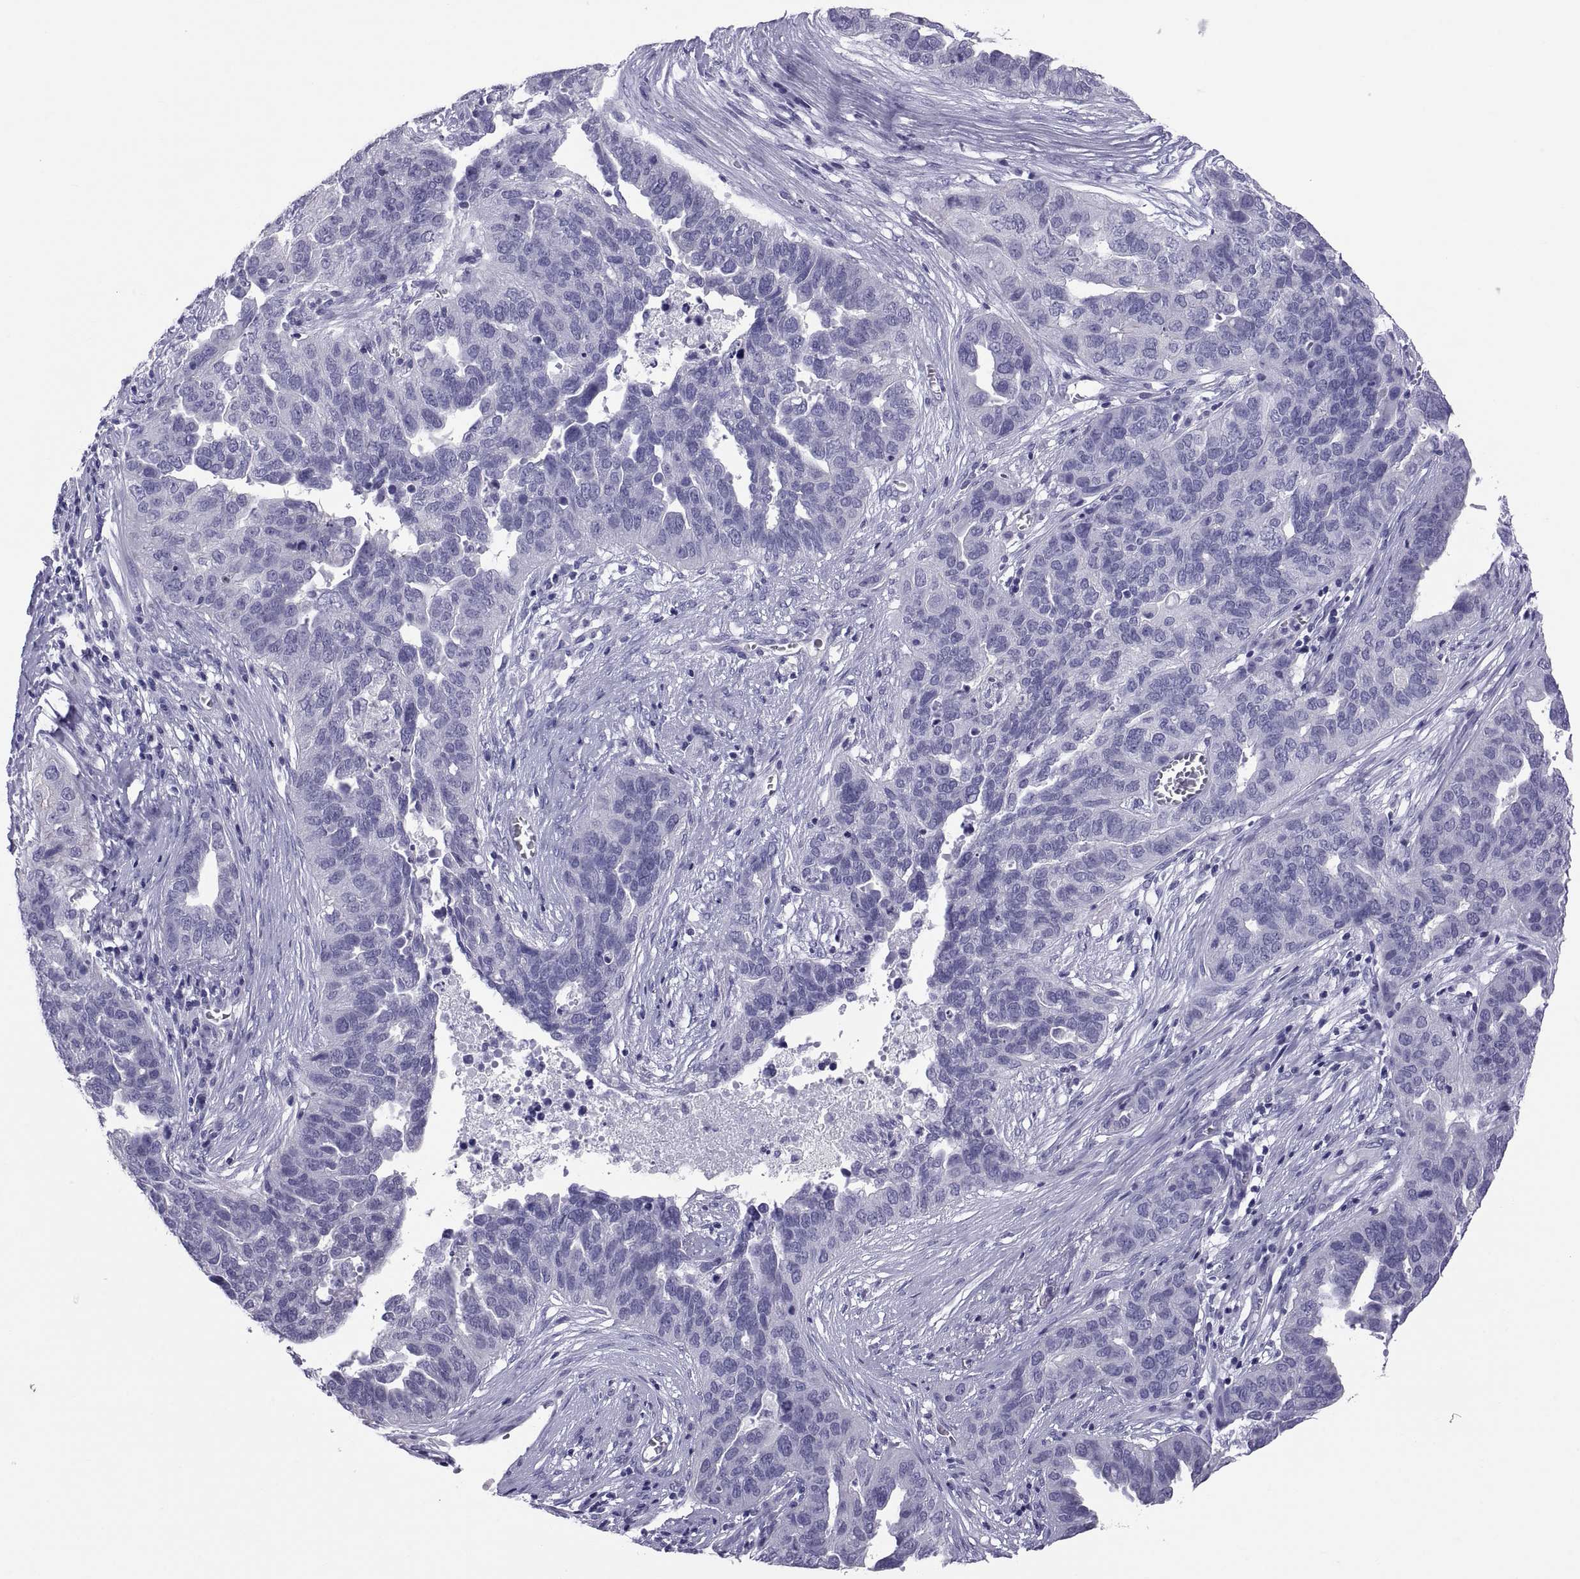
{"staining": {"intensity": "negative", "quantity": "none", "location": "none"}, "tissue": "ovarian cancer", "cell_type": "Tumor cells", "image_type": "cancer", "snomed": [{"axis": "morphology", "description": "Carcinoma, endometroid"}, {"axis": "topography", "description": "Soft tissue"}, {"axis": "topography", "description": "Ovary"}], "caption": "Immunohistochemistry (IHC) micrograph of neoplastic tissue: human ovarian cancer (endometroid carcinoma) stained with DAB (3,3'-diaminobenzidine) reveals no significant protein staining in tumor cells.", "gene": "RNASE12", "patient": {"sex": "female", "age": 52}}